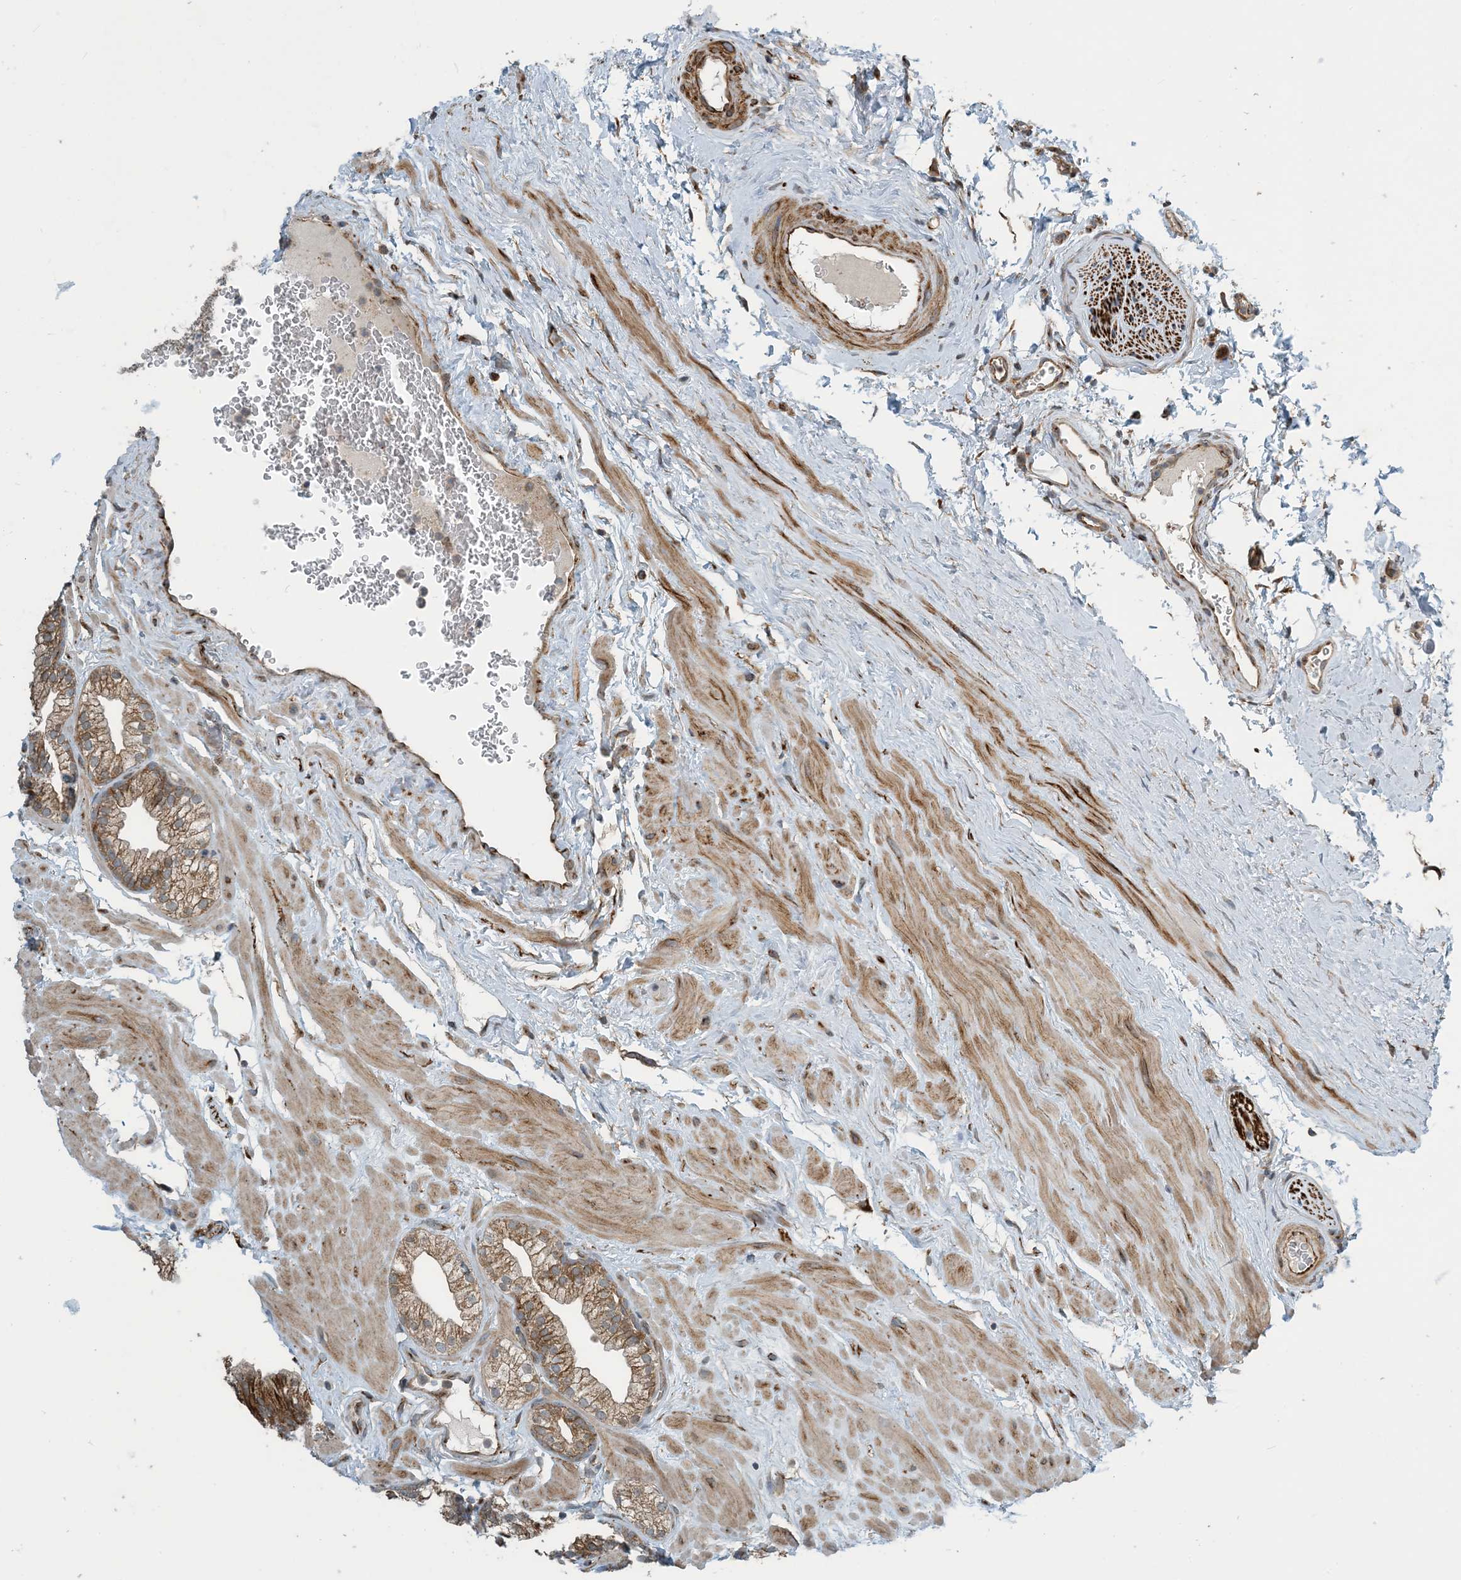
{"staining": {"intensity": "moderate", "quantity": "25%-75%", "location": "cytoplasmic/membranous"}, "tissue": "prostate", "cell_type": "Glandular cells", "image_type": "normal", "snomed": [{"axis": "morphology", "description": "Normal tissue, NOS"}, {"axis": "morphology", "description": "Urothelial carcinoma, Low grade"}, {"axis": "topography", "description": "Urinary bladder"}, {"axis": "topography", "description": "Prostate"}], "caption": "A high-resolution histopathology image shows IHC staining of benign prostate, which shows moderate cytoplasmic/membranous expression in approximately 25%-75% of glandular cells. (DAB (3,3'-diaminobenzidine) = brown stain, brightfield microscopy at high magnification).", "gene": "ZBTB3", "patient": {"sex": "male", "age": 60}}